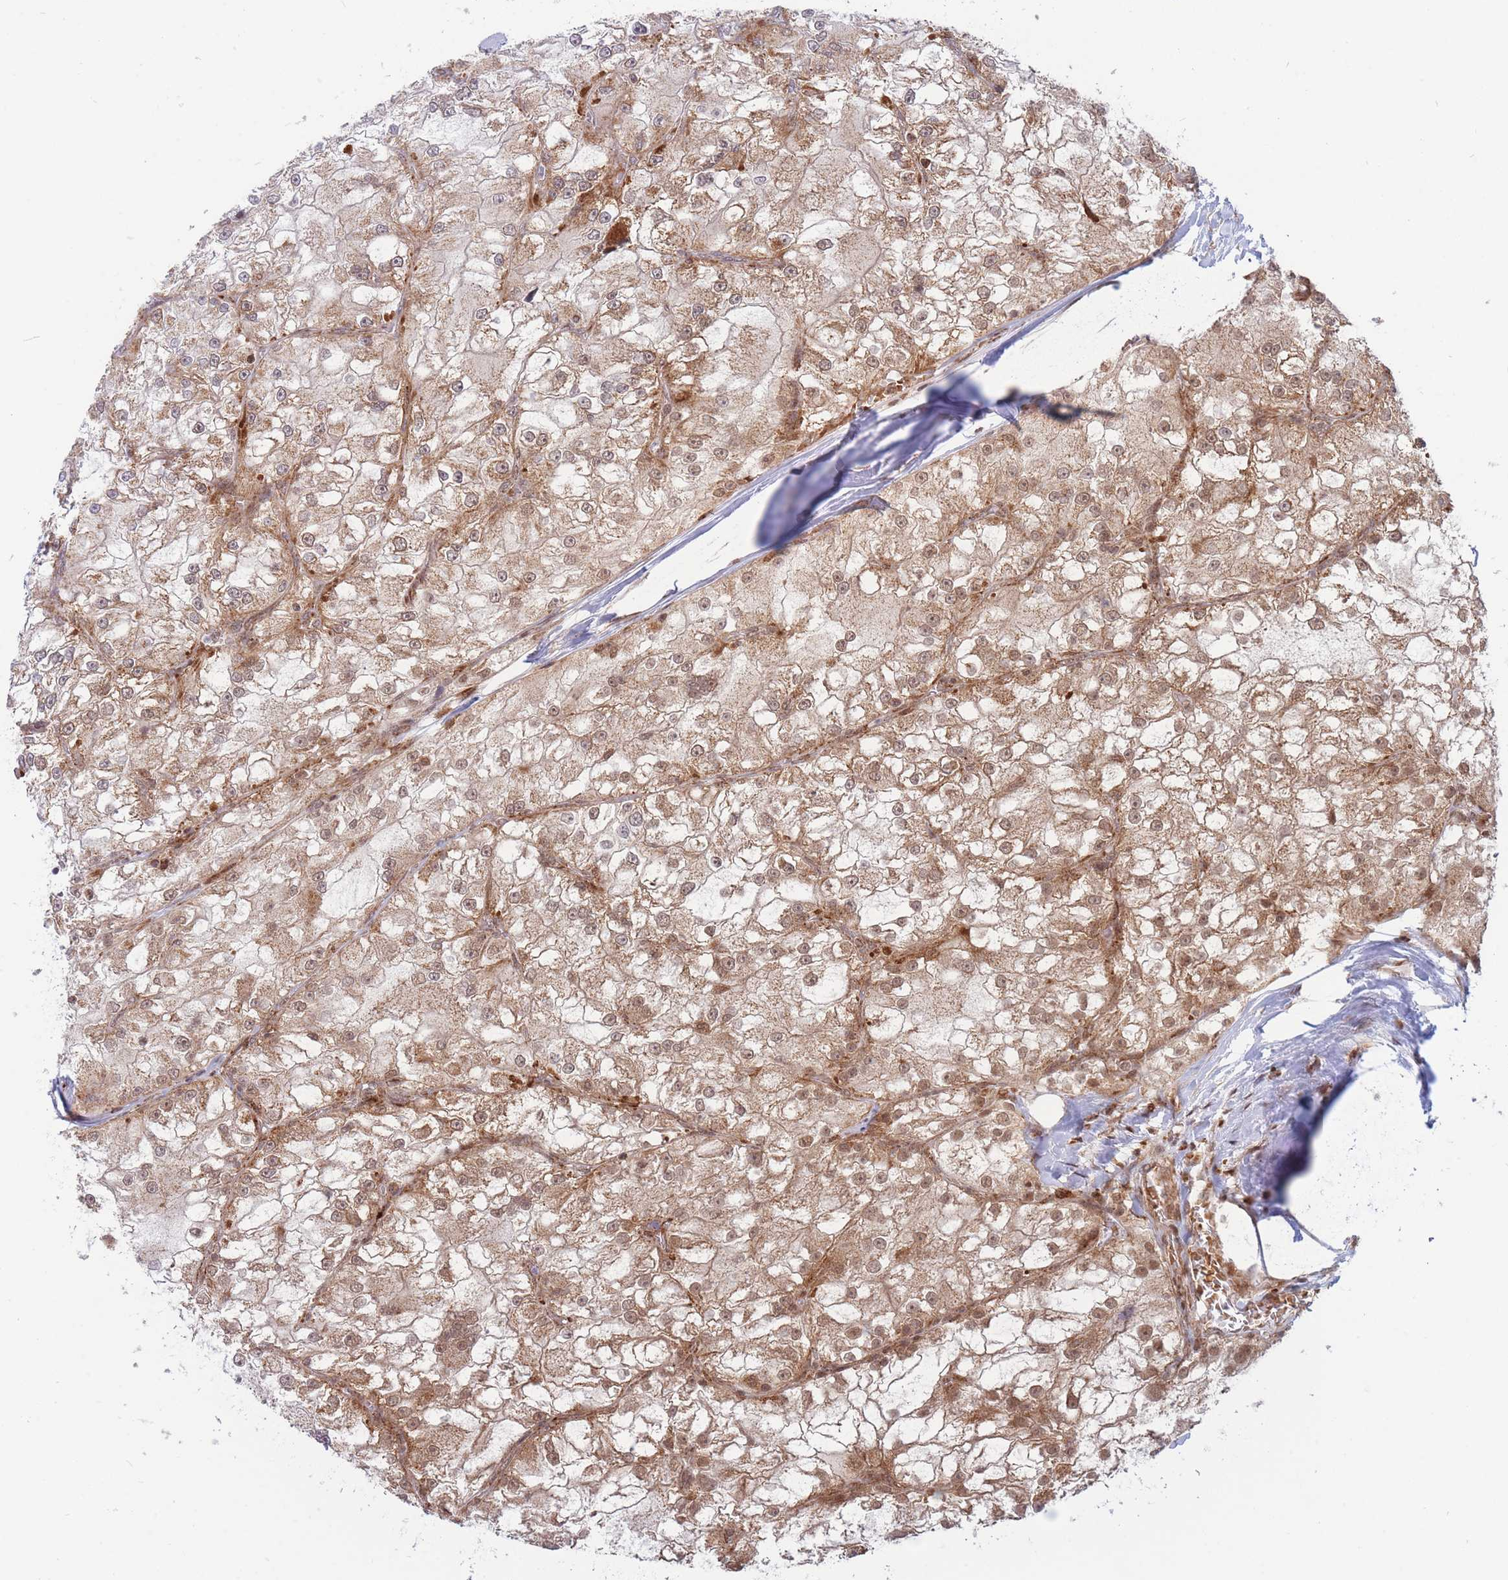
{"staining": {"intensity": "moderate", "quantity": ">75%", "location": "cytoplasmic/membranous,nuclear"}, "tissue": "renal cancer", "cell_type": "Tumor cells", "image_type": "cancer", "snomed": [{"axis": "morphology", "description": "Adenocarcinoma, NOS"}, {"axis": "topography", "description": "Kidney"}], "caption": "A high-resolution histopathology image shows immunohistochemistry staining of renal cancer (adenocarcinoma), which displays moderate cytoplasmic/membranous and nuclear positivity in approximately >75% of tumor cells. Ihc stains the protein of interest in brown and the nuclei are stained blue.", "gene": "BOD1L1", "patient": {"sex": "female", "age": 72}}